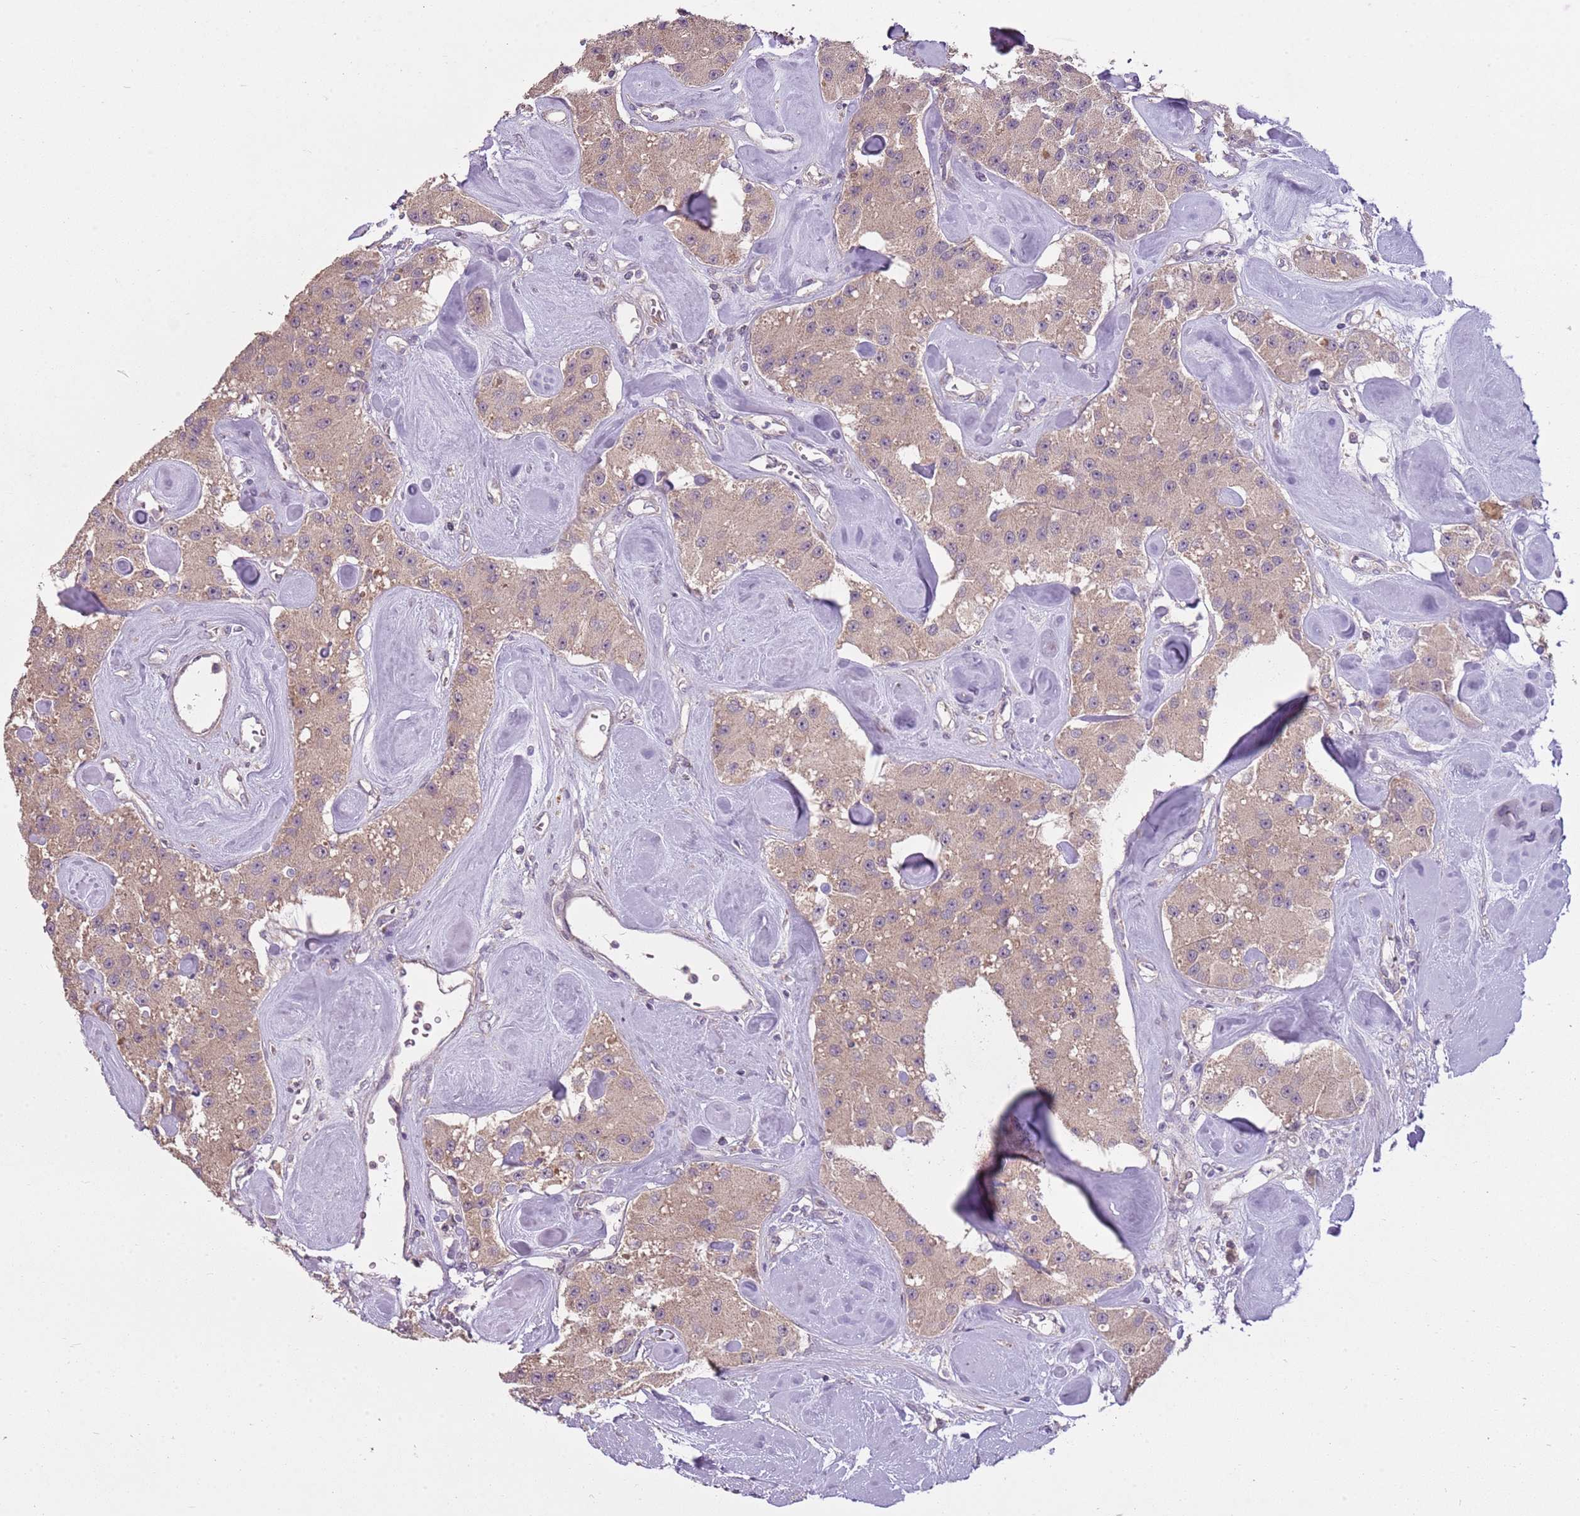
{"staining": {"intensity": "weak", "quantity": ">75%", "location": "cytoplasmic/membranous"}, "tissue": "carcinoid", "cell_type": "Tumor cells", "image_type": "cancer", "snomed": [{"axis": "morphology", "description": "Carcinoid, malignant, NOS"}, {"axis": "topography", "description": "Pancreas"}], "caption": "Protein expression analysis of human carcinoid reveals weak cytoplasmic/membranous positivity in approximately >75% of tumor cells.", "gene": "TEKT4", "patient": {"sex": "male", "age": 41}}